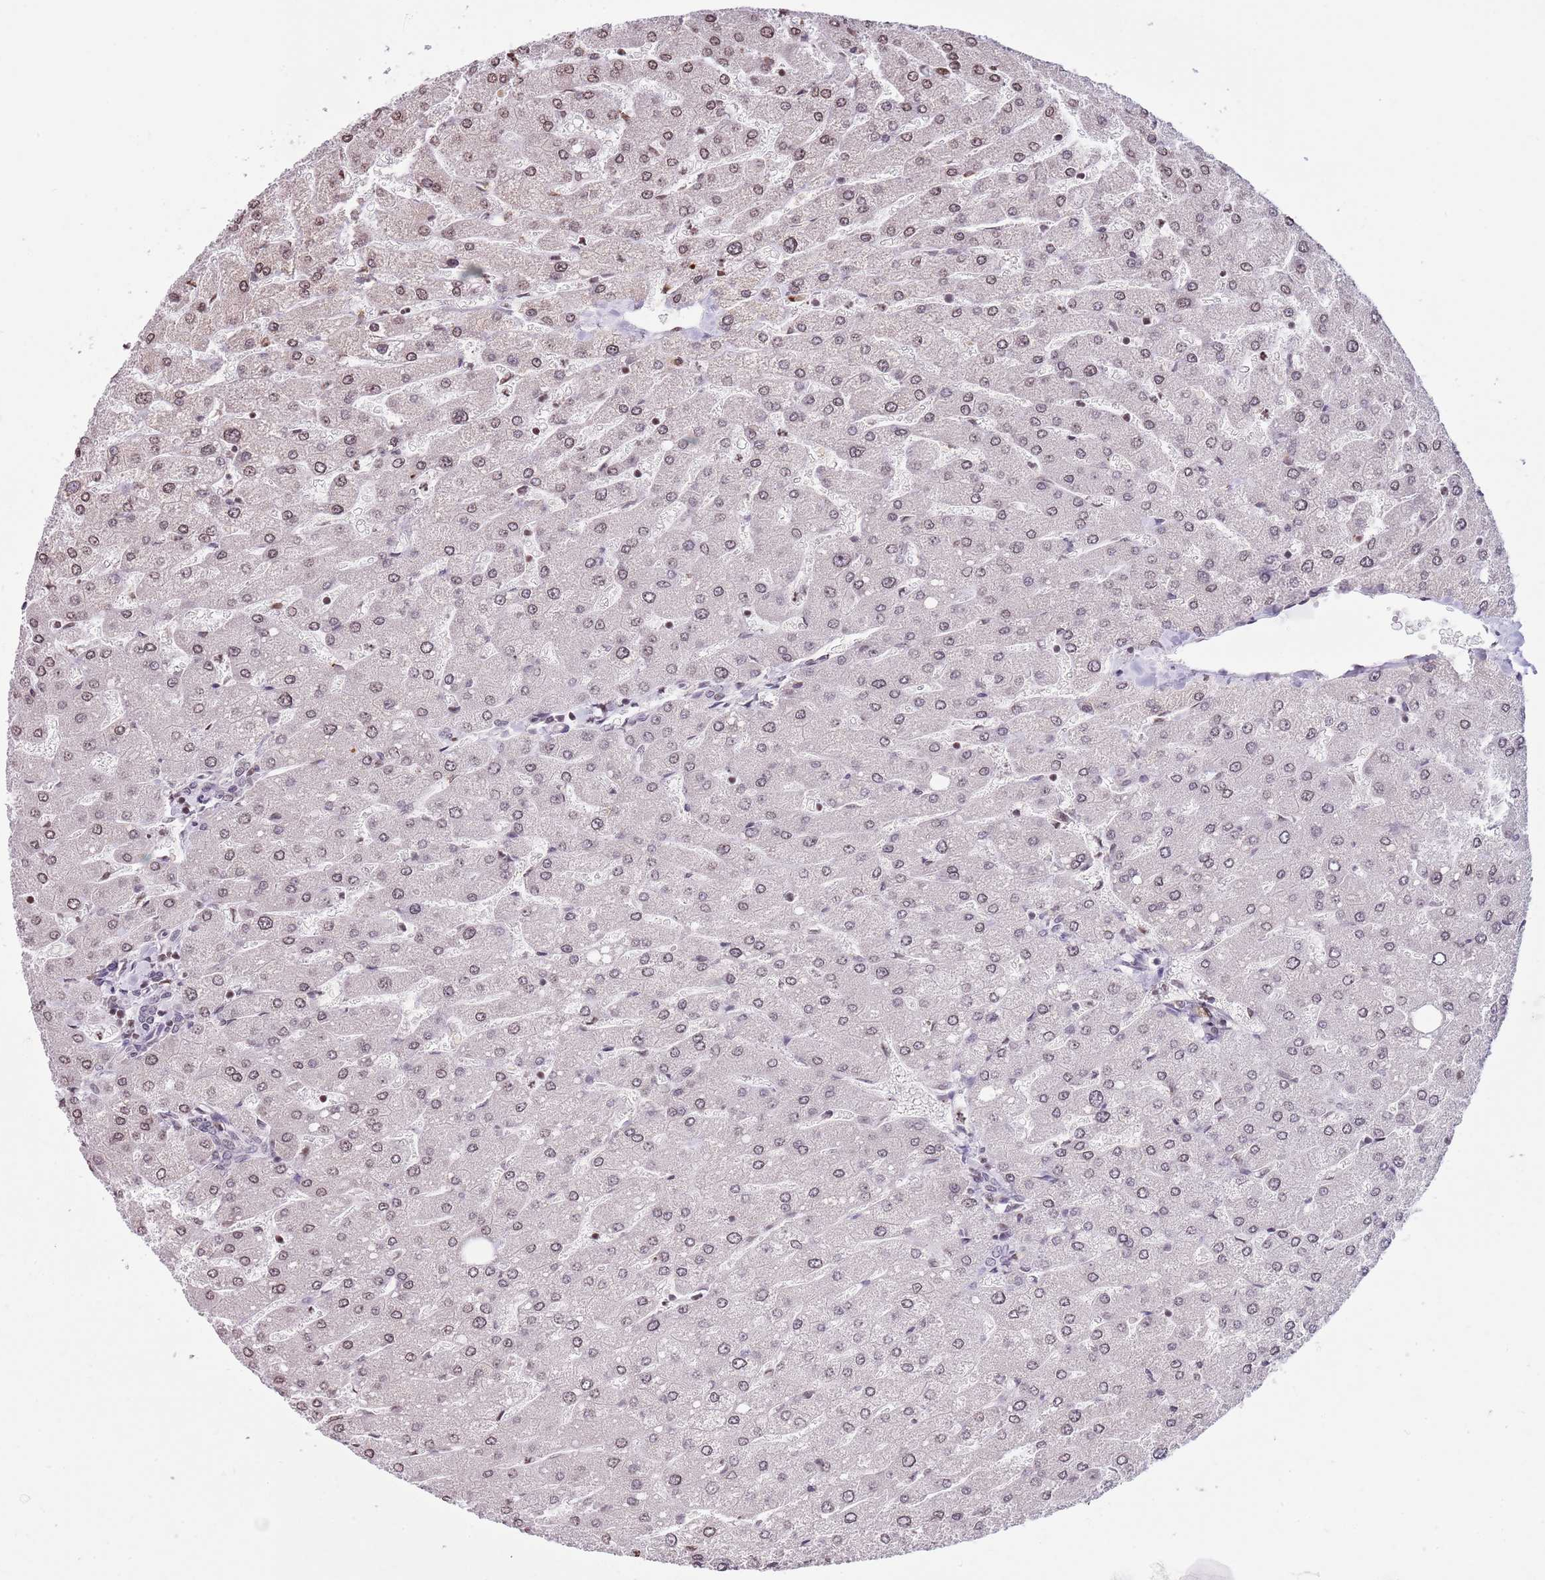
{"staining": {"intensity": "negative", "quantity": "none", "location": "none"}, "tissue": "liver", "cell_type": "Cholangiocytes", "image_type": "normal", "snomed": [{"axis": "morphology", "description": "Normal tissue, NOS"}, {"axis": "topography", "description": "Liver"}], "caption": "The IHC photomicrograph has no significant staining in cholangiocytes of liver. (DAB IHC with hematoxylin counter stain).", "gene": "KPNA3", "patient": {"sex": "male", "age": 55}}